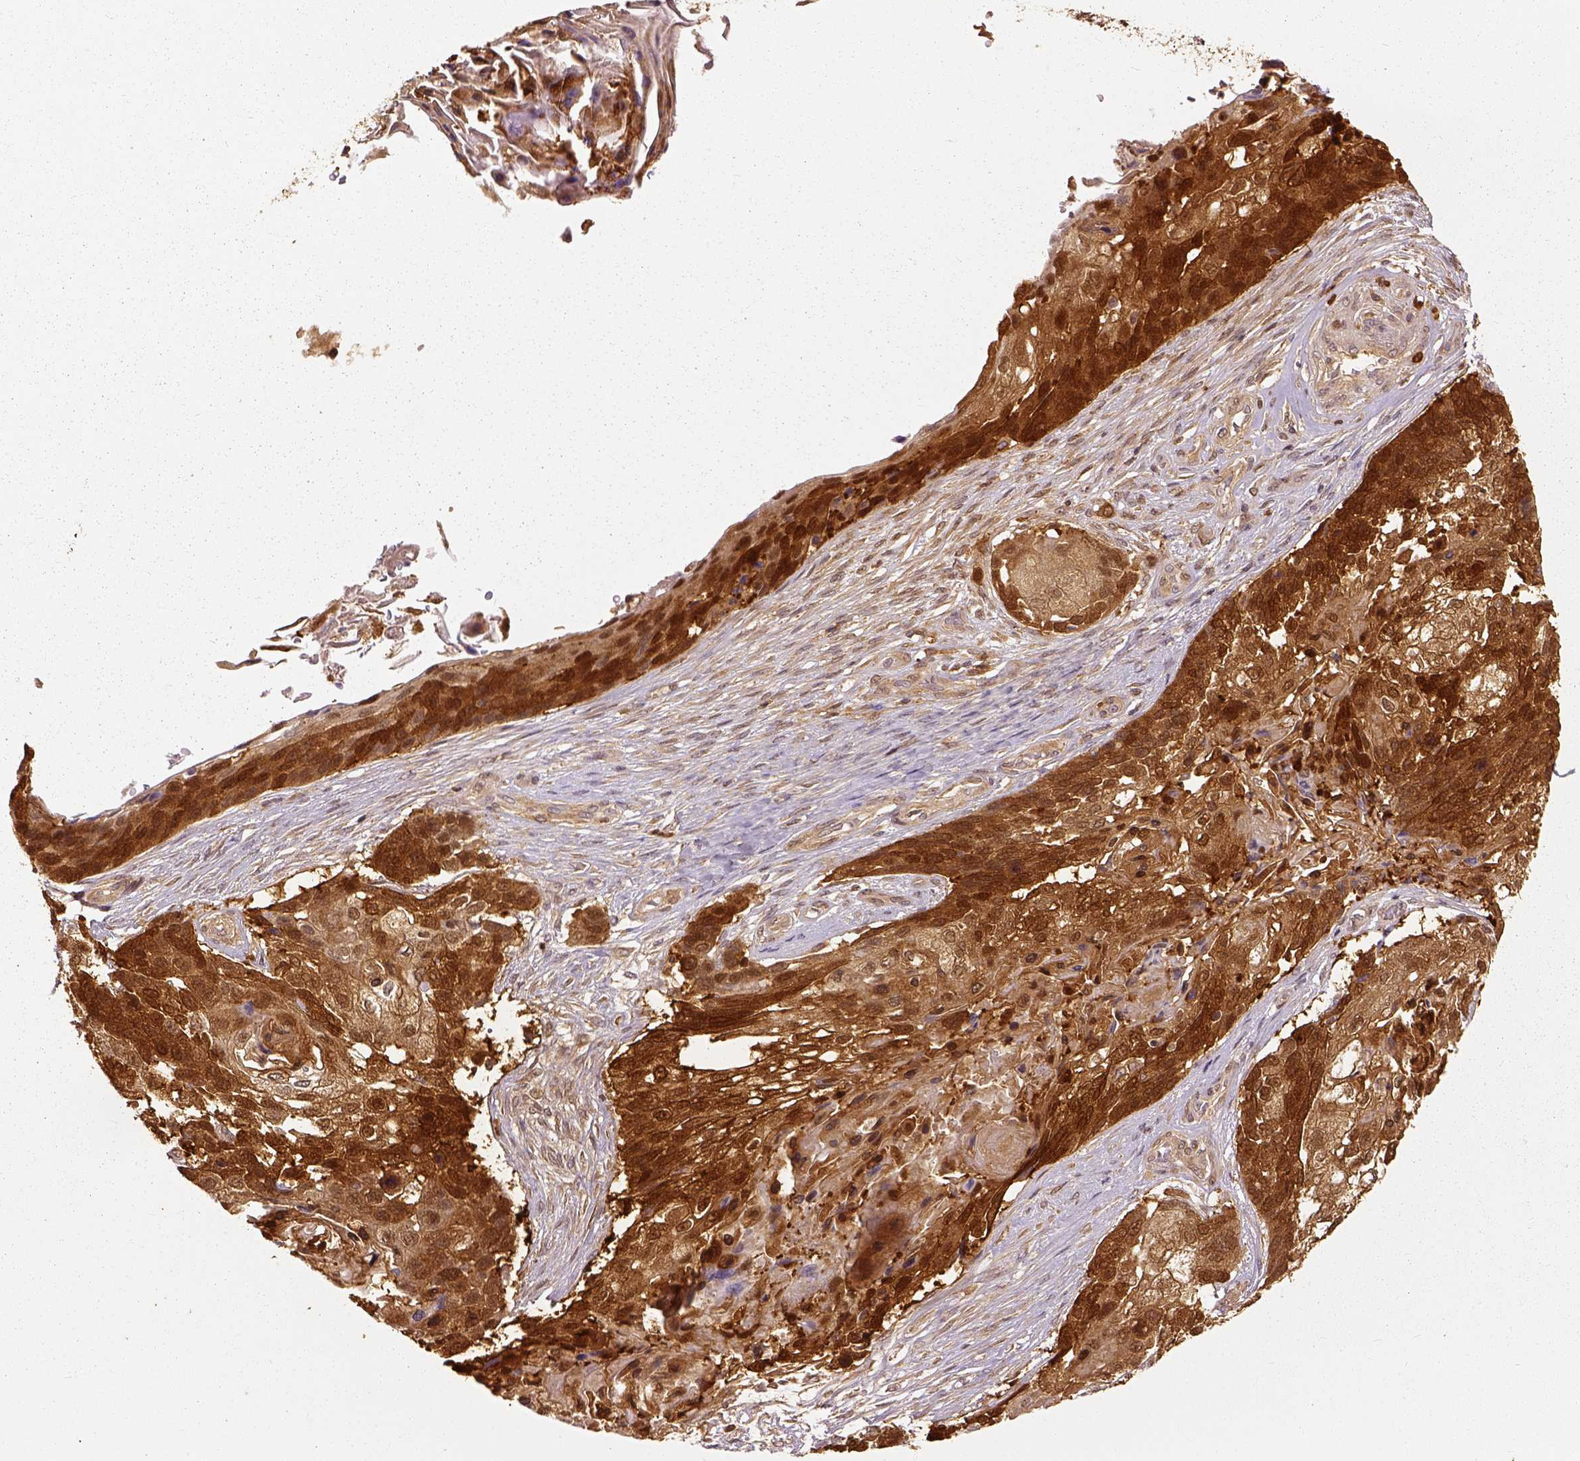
{"staining": {"intensity": "strong", "quantity": ">75%", "location": "cytoplasmic/membranous,nuclear"}, "tissue": "lung cancer", "cell_type": "Tumor cells", "image_type": "cancer", "snomed": [{"axis": "morphology", "description": "Squamous cell carcinoma, NOS"}, {"axis": "topography", "description": "Lung"}], "caption": "Lung cancer (squamous cell carcinoma) stained with a brown dye displays strong cytoplasmic/membranous and nuclear positive staining in about >75% of tumor cells.", "gene": "GPI", "patient": {"sex": "male", "age": 69}}